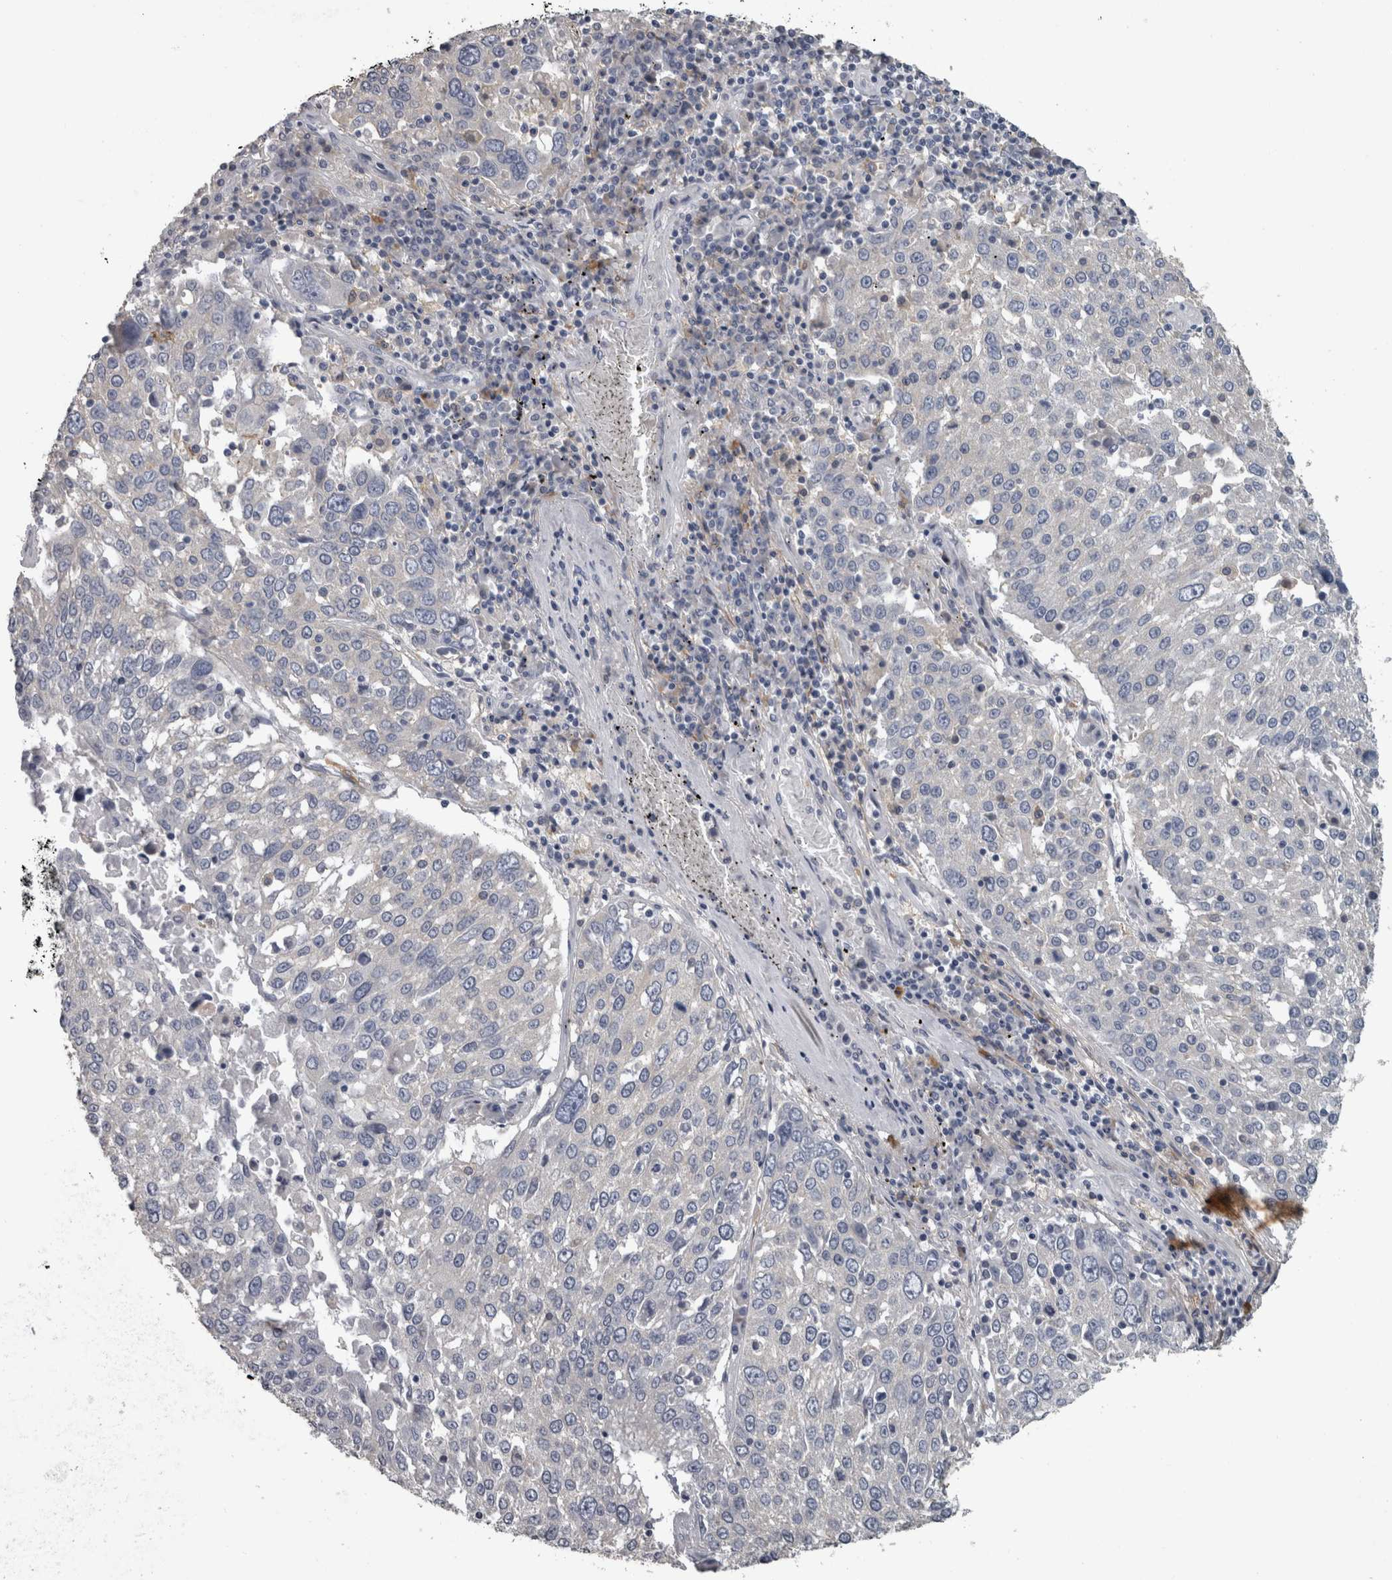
{"staining": {"intensity": "negative", "quantity": "none", "location": "none"}, "tissue": "lung cancer", "cell_type": "Tumor cells", "image_type": "cancer", "snomed": [{"axis": "morphology", "description": "Squamous cell carcinoma, NOS"}, {"axis": "topography", "description": "Lung"}], "caption": "Immunohistochemistry photomicrograph of human lung cancer (squamous cell carcinoma) stained for a protein (brown), which demonstrates no positivity in tumor cells. (Stains: DAB (3,3'-diaminobenzidine) IHC with hematoxylin counter stain, Microscopy: brightfield microscopy at high magnification).", "gene": "EFEMP2", "patient": {"sex": "male", "age": 65}}